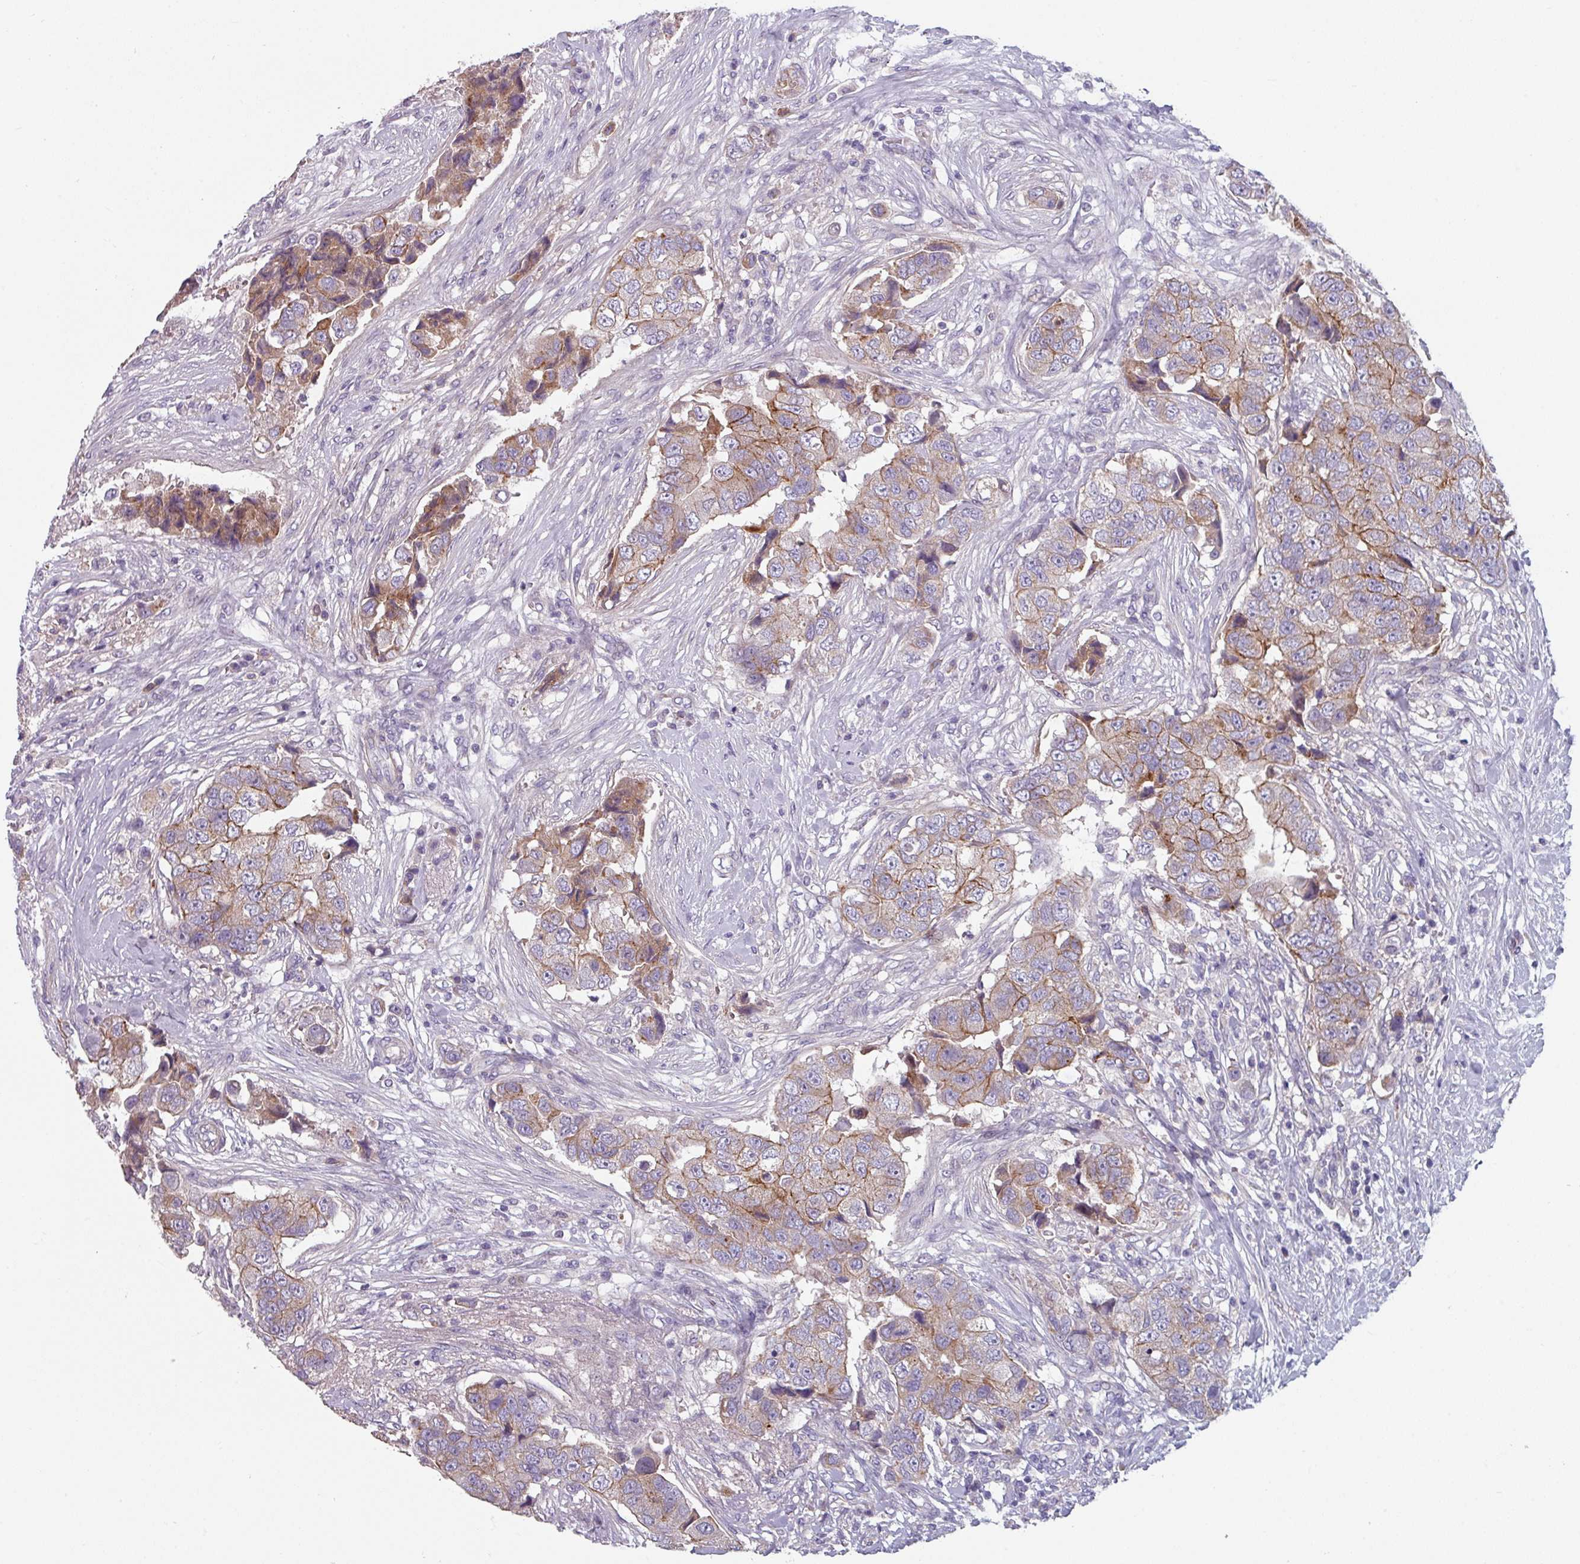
{"staining": {"intensity": "moderate", "quantity": "<25%", "location": "cytoplasmic/membranous"}, "tissue": "breast cancer", "cell_type": "Tumor cells", "image_type": "cancer", "snomed": [{"axis": "morphology", "description": "Normal tissue, NOS"}, {"axis": "morphology", "description": "Duct carcinoma"}, {"axis": "topography", "description": "Breast"}], "caption": "About <25% of tumor cells in human breast intraductal carcinoma reveal moderate cytoplasmic/membranous protein staining as visualized by brown immunohistochemical staining.", "gene": "TMEM132A", "patient": {"sex": "female", "age": 62}}